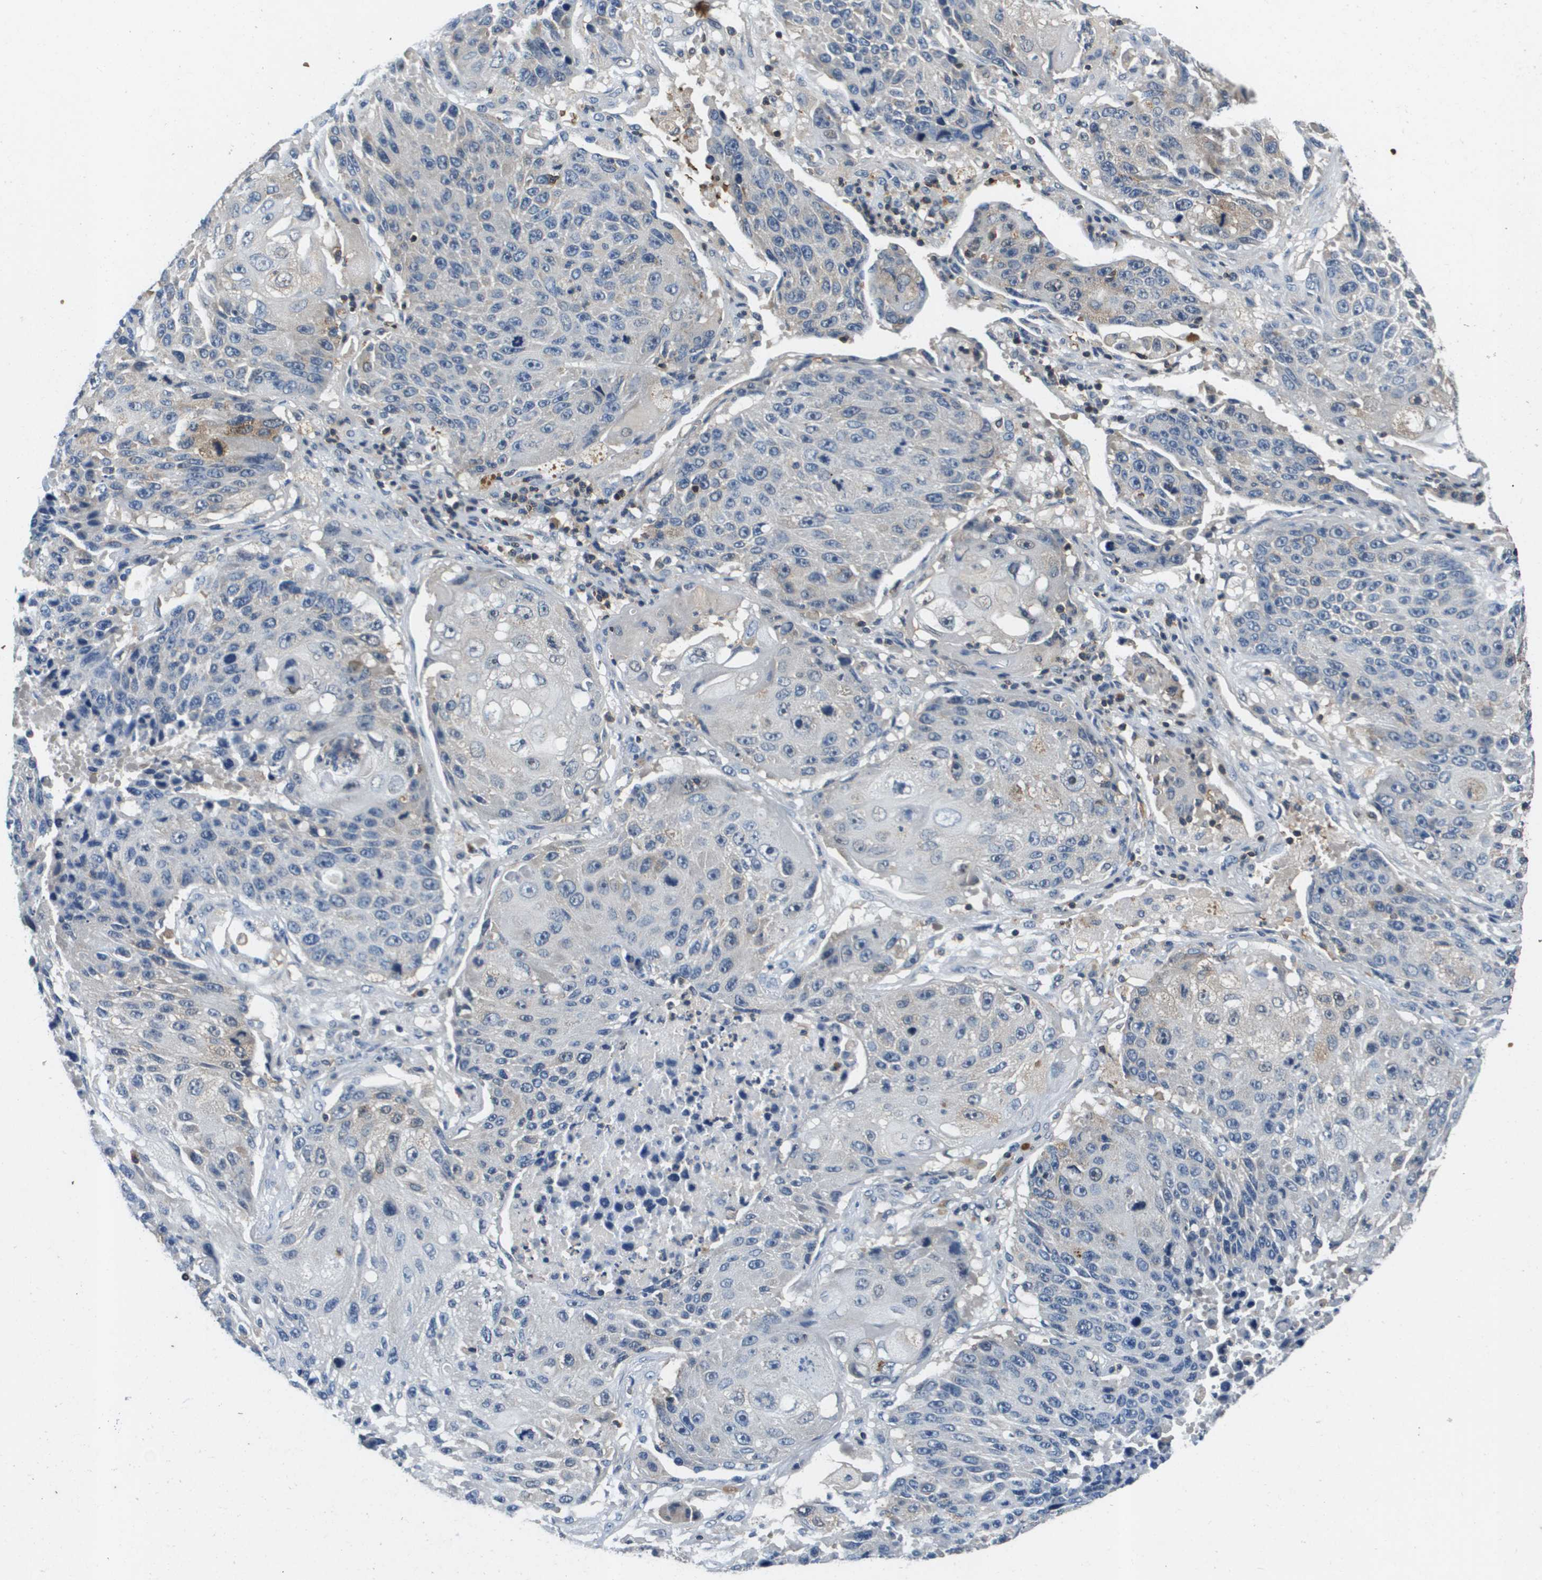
{"staining": {"intensity": "negative", "quantity": "none", "location": "none"}, "tissue": "lung cancer", "cell_type": "Tumor cells", "image_type": "cancer", "snomed": [{"axis": "morphology", "description": "Squamous cell carcinoma, NOS"}, {"axis": "topography", "description": "Lung"}], "caption": "Tumor cells are negative for protein expression in human lung cancer (squamous cell carcinoma). Nuclei are stained in blue.", "gene": "KCNQ5", "patient": {"sex": "male", "age": 61}}